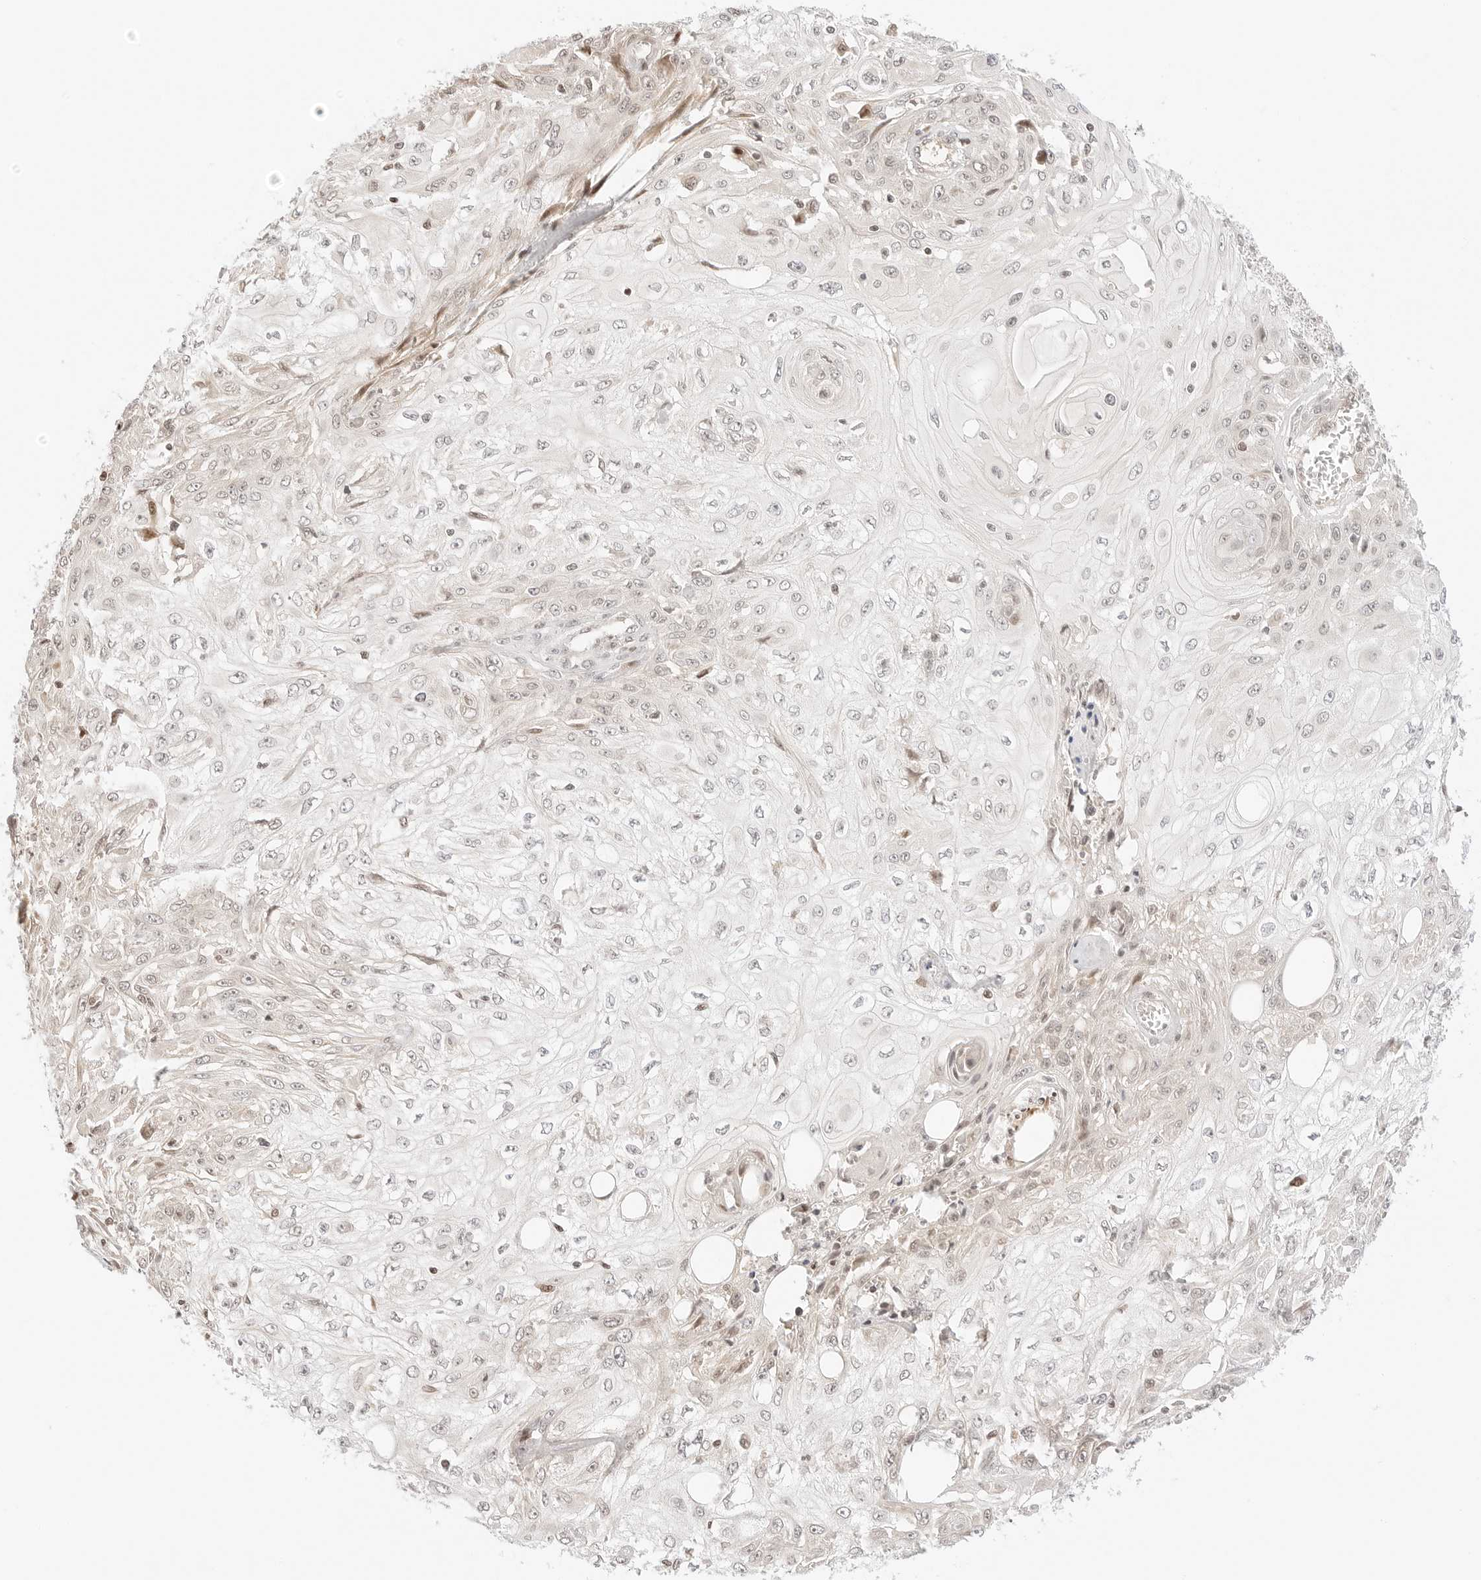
{"staining": {"intensity": "negative", "quantity": "none", "location": "none"}, "tissue": "skin cancer", "cell_type": "Tumor cells", "image_type": "cancer", "snomed": [{"axis": "morphology", "description": "Squamous cell carcinoma, NOS"}, {"axis": "morphology", "description": "Squamous cell carcinoma, metastatic, NOS"}, {"axis": "topography", "description": "Skin"}, {"axis": "topography", "description": "Lymph node"}], "caption": "Tumor cells show no significant staining in skin cancer (squamous cell carcinoma).", "gene": "RPS6KL1", "patient": {"sex": "male", "age": 75}}